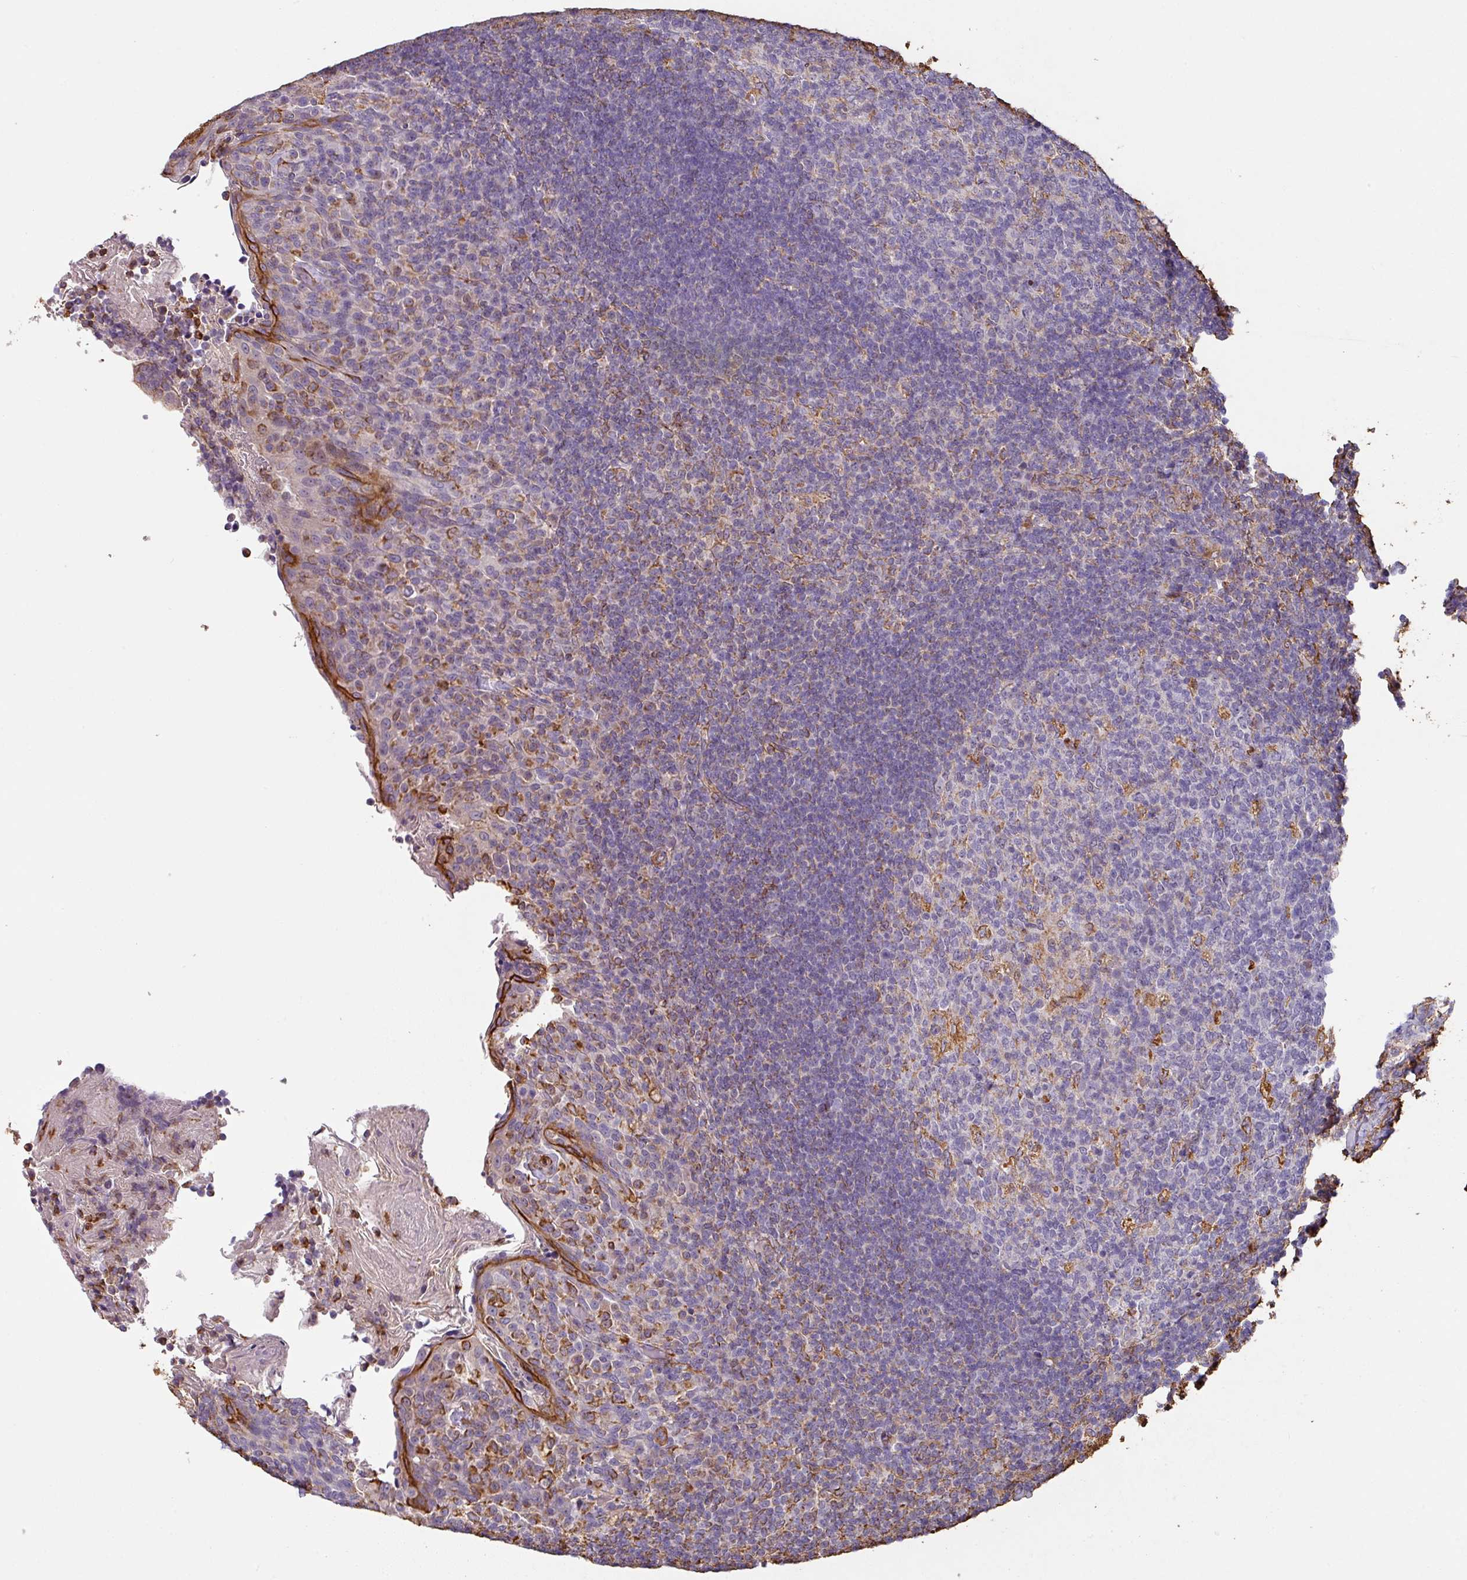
{"staining": {"intensity": "moderate", "quantity": "<25%", "location": "cytoplasmic/membranous"}, "tissue": "tonsil", "cell_type": "Germinal center cells", "image_type": "normal", "snomed": [{"axis": "morphology", "description": "Normal tissue, NOS"}, {"axis": "topography", "description": "Tonsil"}], "caption": "Protein positivity by immunohistochemistry (IHC) reveals moderate cytoplasmic/membranous expression in about <25% of germinal center cells in benign tonsil.", "gene": "ZNF280C", "patient": {"sex": "female", "age": 10}}